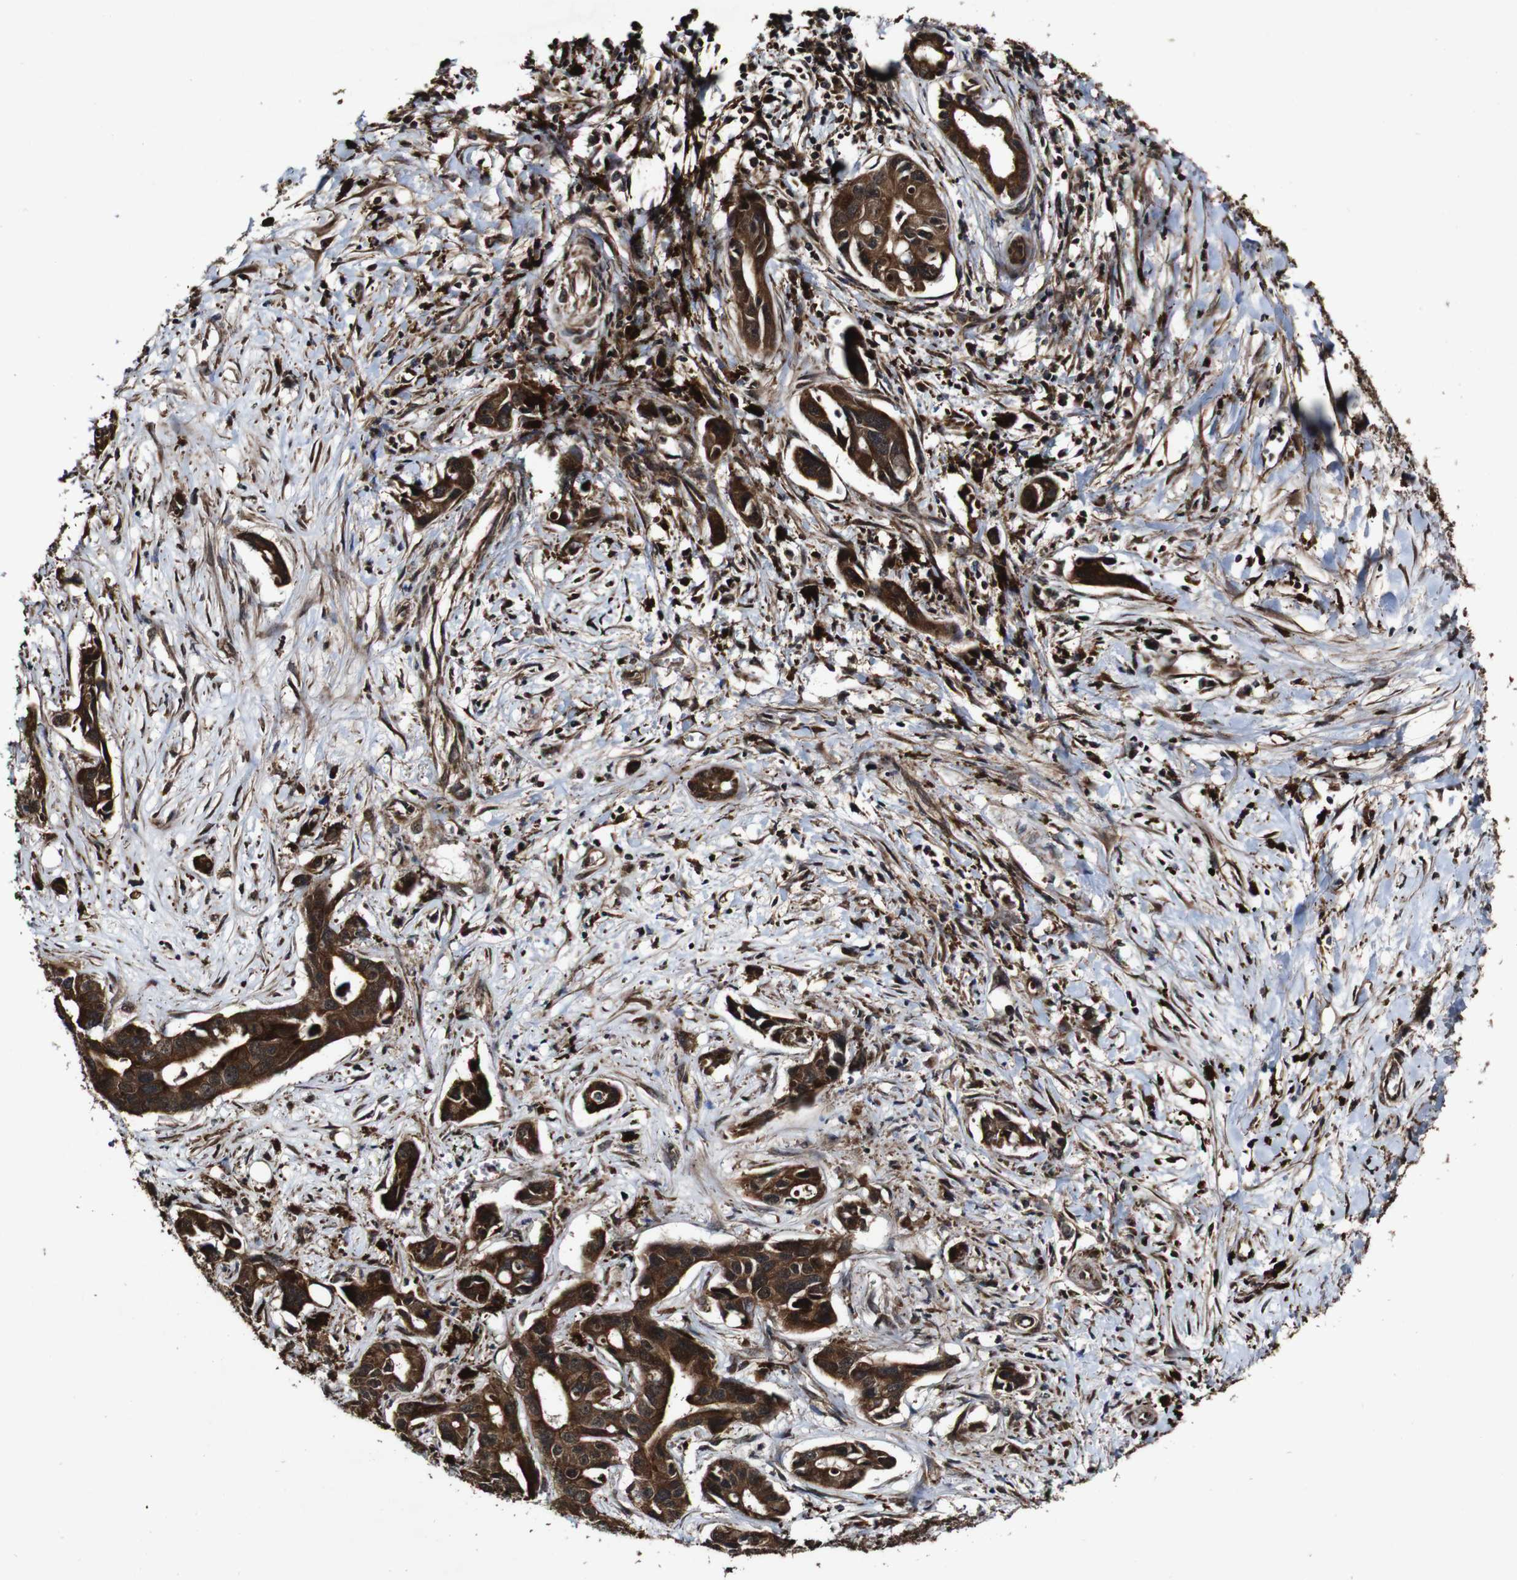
{"staining": {"intensity": "strong", "quantity": ">75%", "location": "cytoplasmic/membranous"}, "tissue": "liver cancer", "cell_type": "Tumor cells", "image_type": "cancer", "snomed": [{"axis": "morphology", "description": "Cholangiocarcinoma"}, {"axis": "topography", "description": "Liver"}], "caption": "Brown immunohistochemical staining in liver cancer (cholangiocarcinoma) exhibits strong cytoplasmic/membranous positivity in about >75% of tumor cells.", "gene": "BTN3A3", "patient": {"sex": "female", "age": 65}}